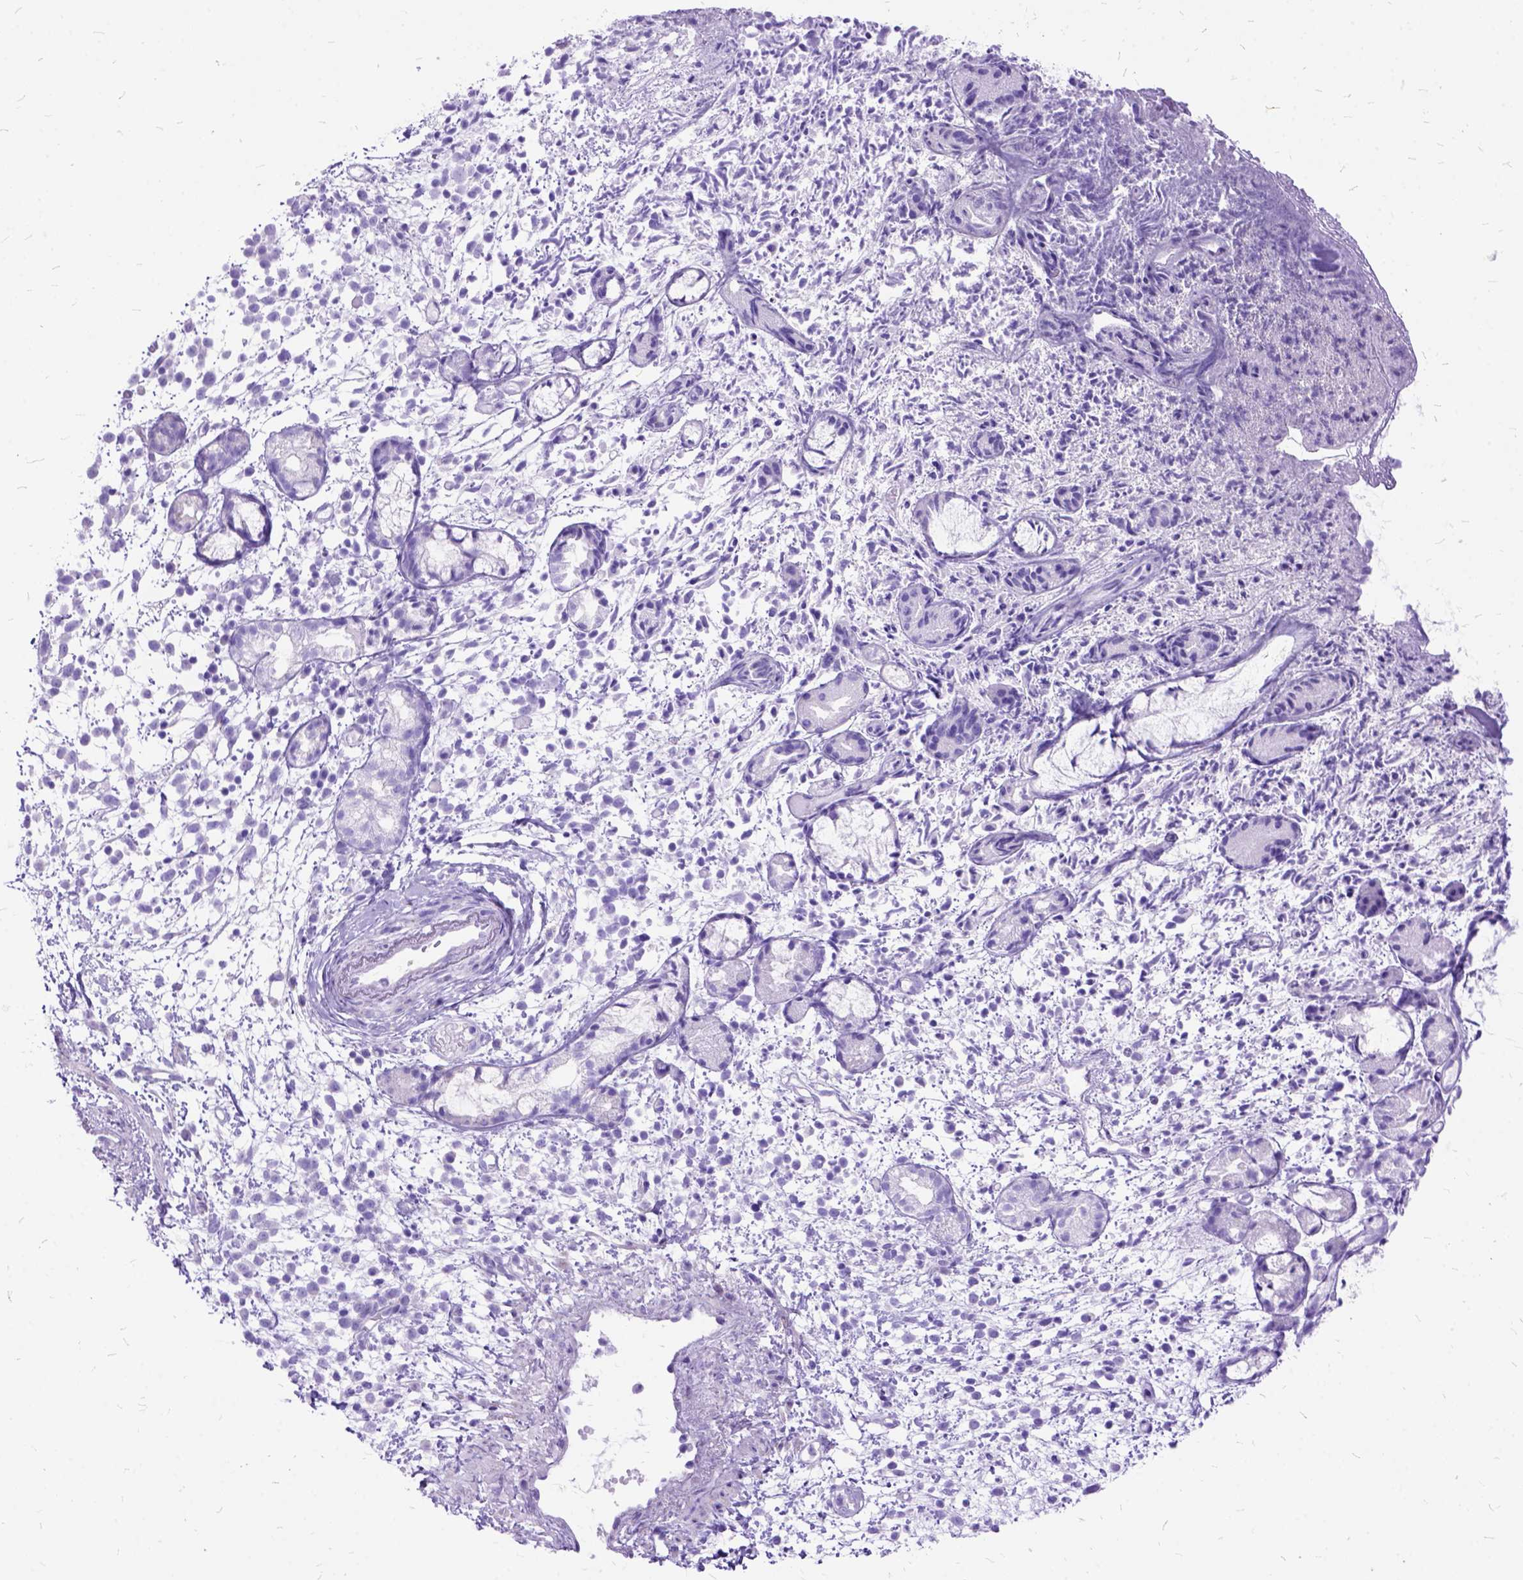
{"staining": {"intensity": "negative", "quantity": "none", "location": "none"}, "tissue": "melanoma", "cell_type": "Tumor cells", "image_type": "cancer", "snomed": [{"axis": "morphology", "description": "Malignant melanoma, NOS"}, {"axis": "topography", "description": "Skin"}], "caption": "Image shows no significant protein staining in tumor cells of malignant melanoma.", "gene": "DNAH2", "patient": {"sex": "female", "age": 70}}